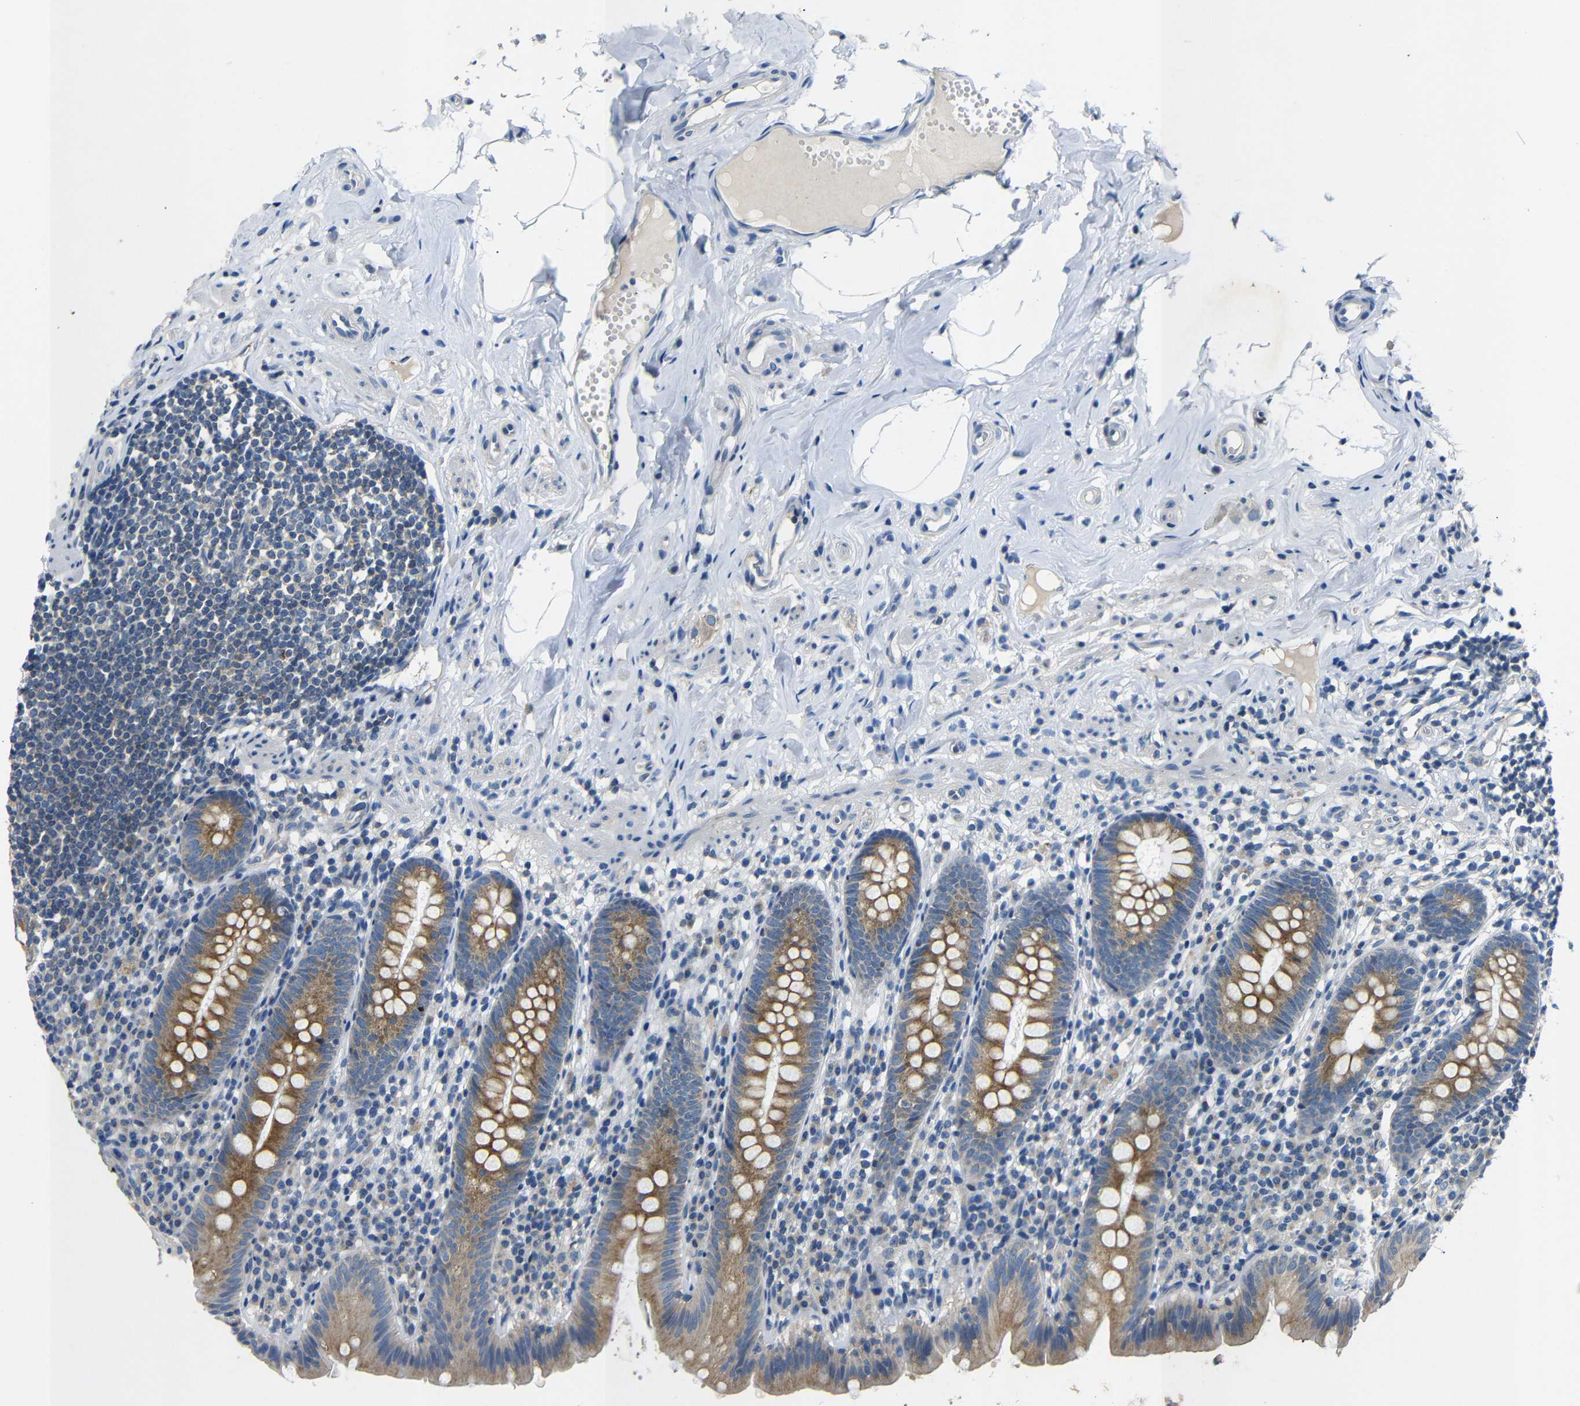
{"staining": {"intensity": "moderate", "quantity": ">75%", "location": "cytoplasmic/membranous"}, "tissue": "appendix", "cell_type": "Glandular cells", "image_type": "normal", "snomed": [{"axis": "morphology", "description": "Normal tissue, NOS"}, {"axis": "topography", "description": "Appendix"}], "caption": "Moderate cytoplasmic/membranous protein positivity is seen in approximately >75% of glandular cells in appendix.", "gene": "DCP1A", "patient": {"sex": "male", "age": 52}}